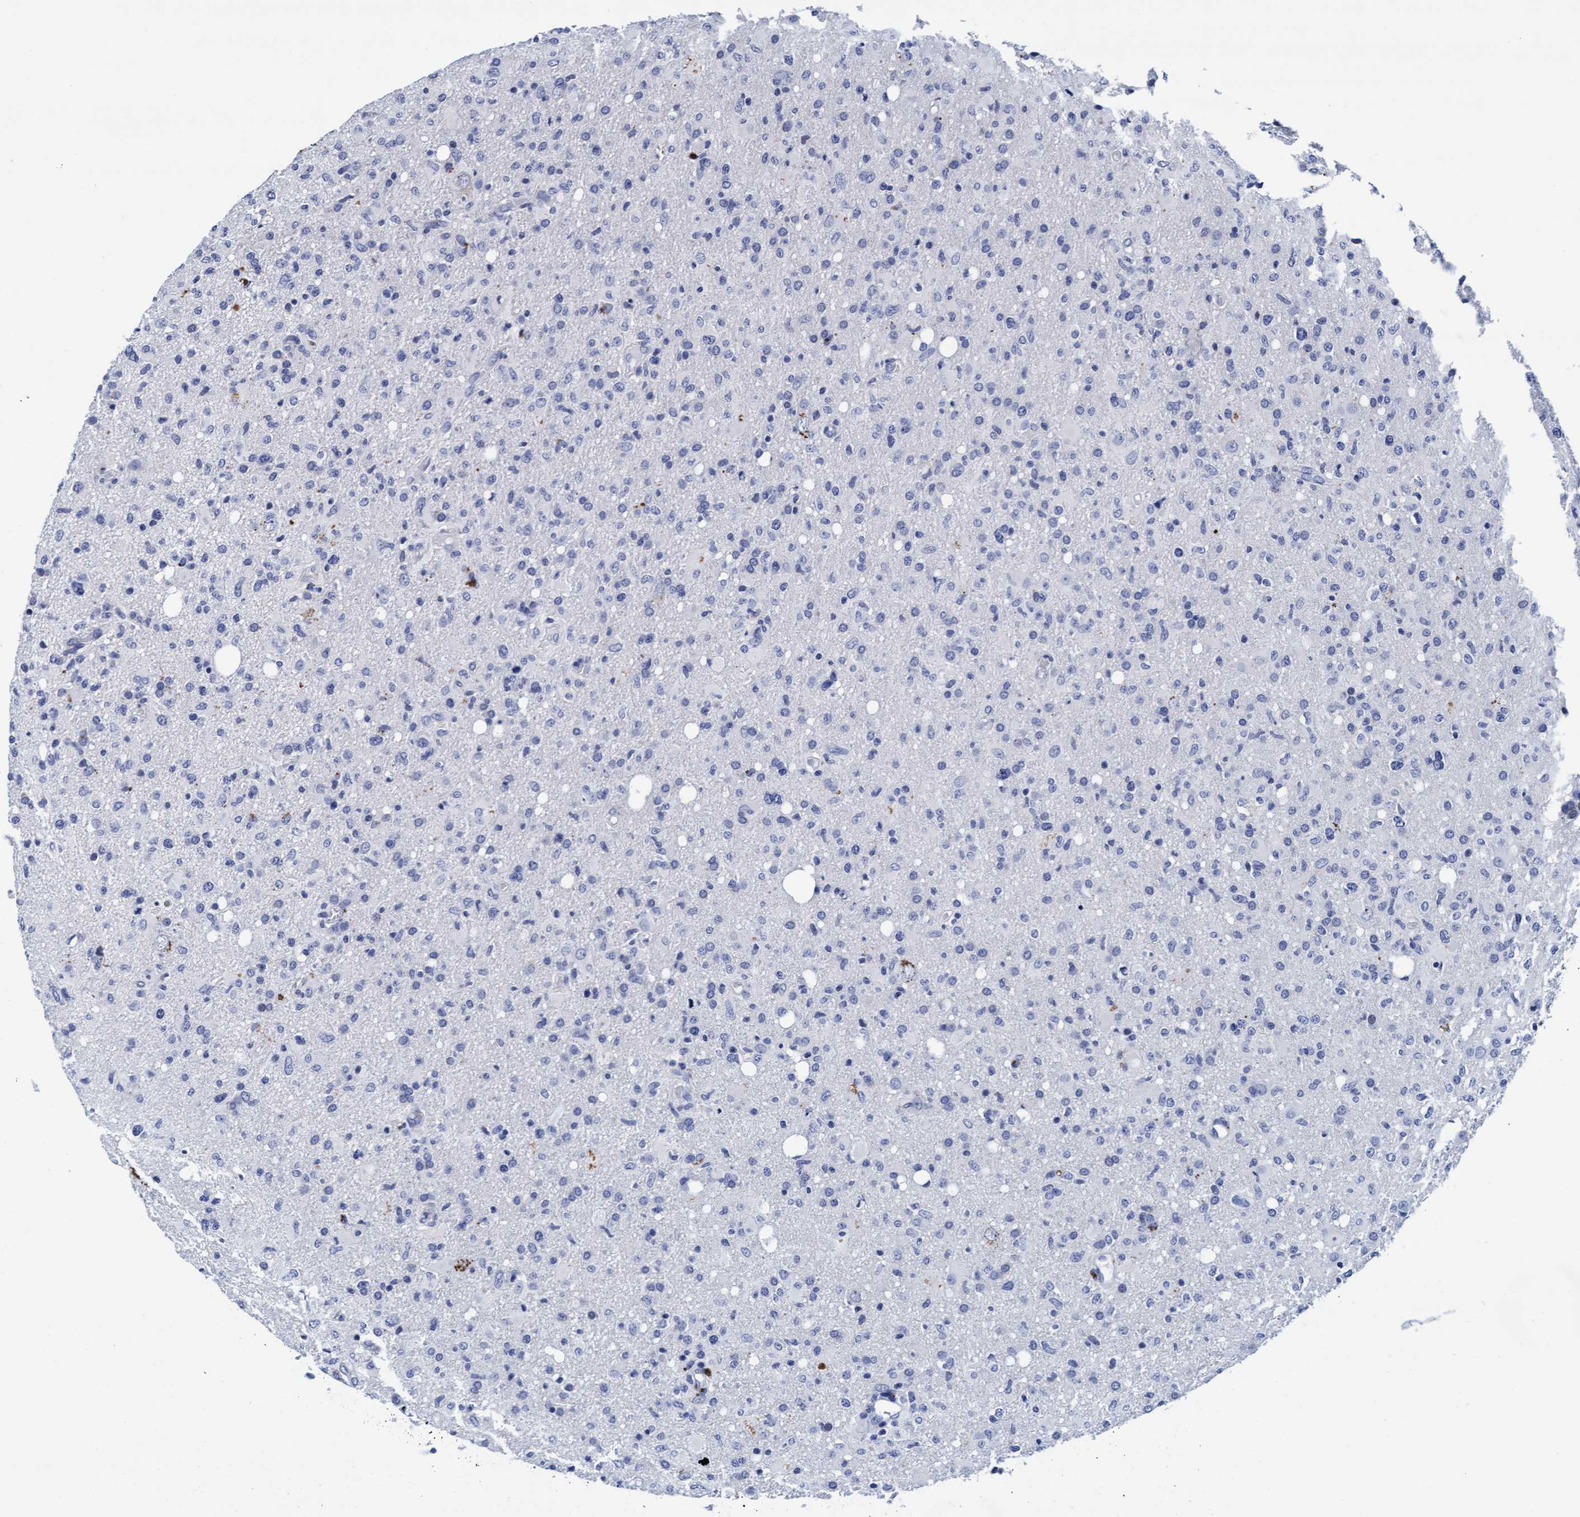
{"staining": {"intensity": "negative", "quantity": "none", "location": "none"}, "tissue": "glioma", "cell_type": "Tumor cells", "image_type": "cancer", "snomed": [{"axis": "morphology", "description": "Glioma, malignant, High grade"}, {"axis": "topography", "description": "Brain"}], "caption": "Protein analysis of malignant glioma (high-grade) demonstrates no significant staining in tumor cells.", "gene": "ARSG", "patient": {"sex": "female", "age": 57}}